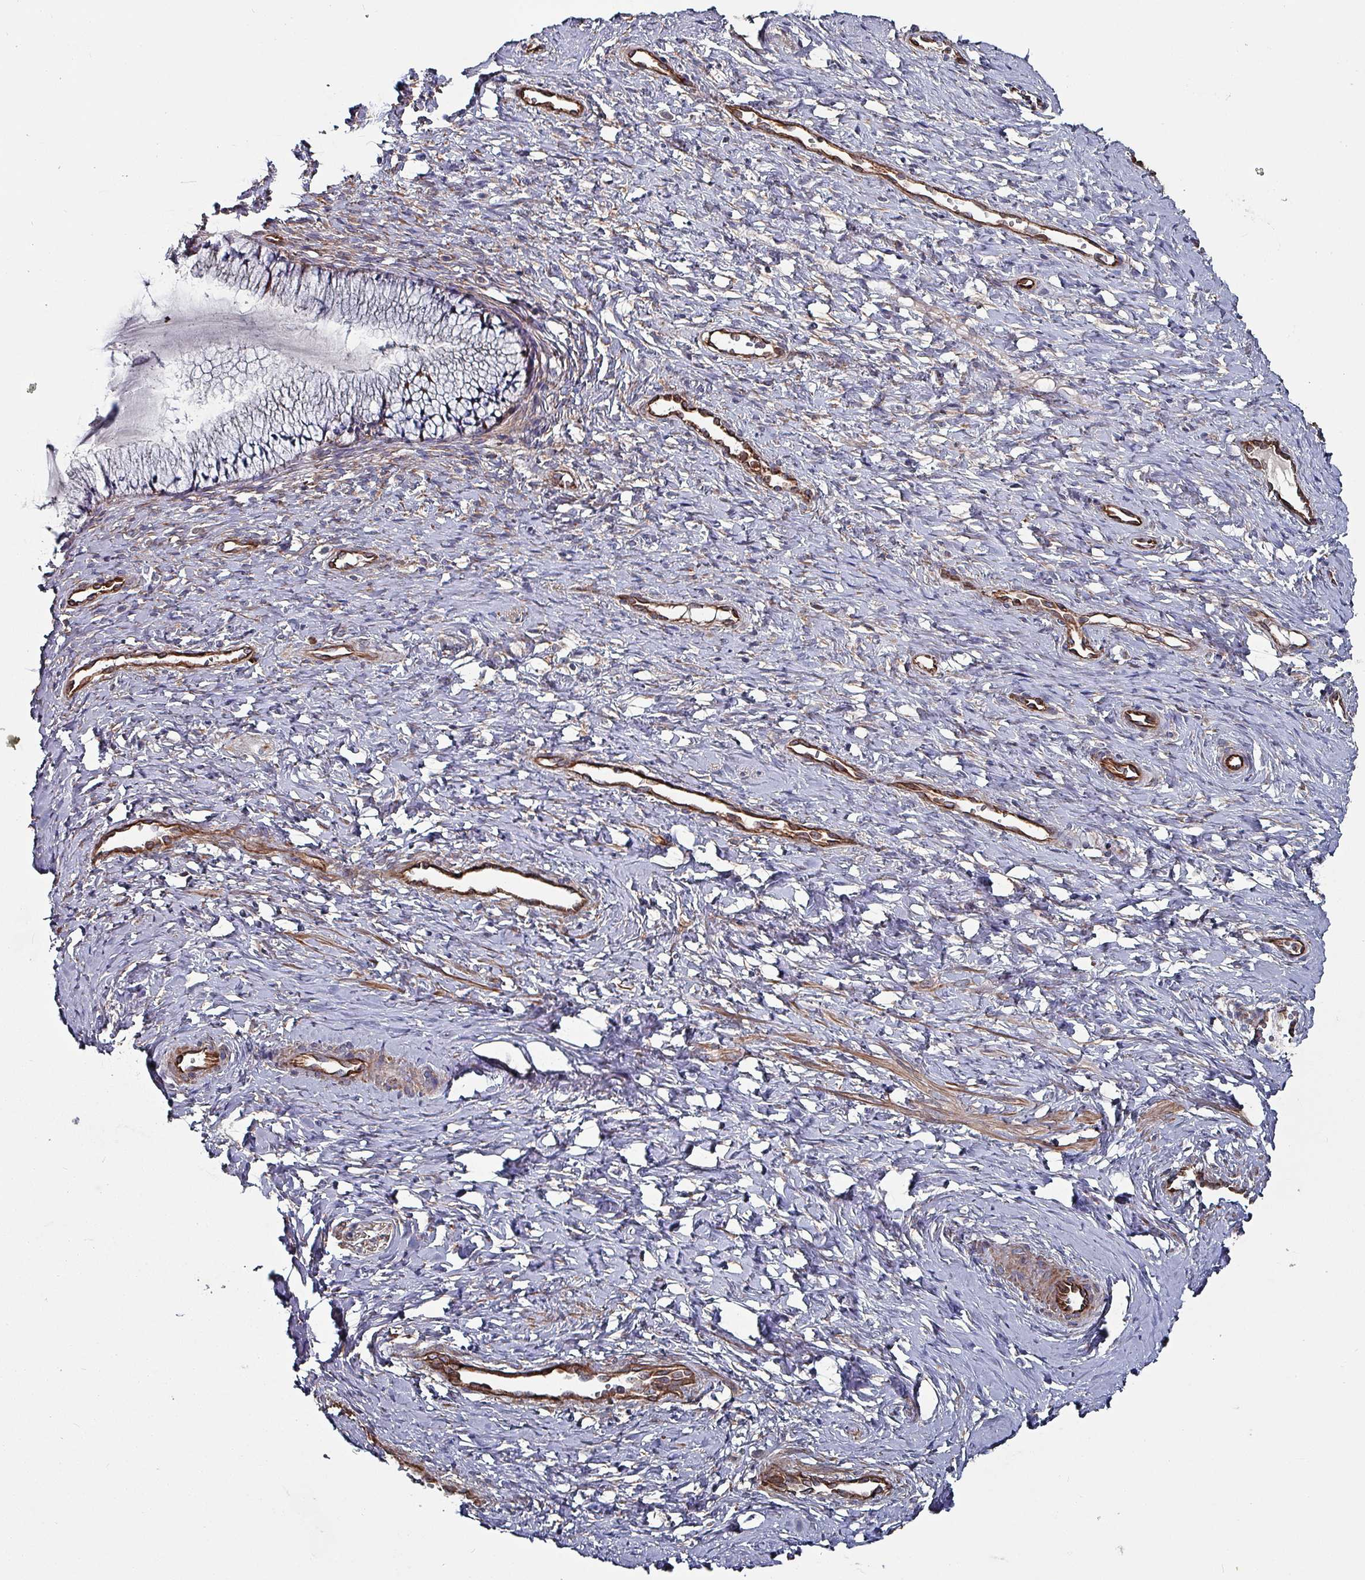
{"staining": {"intensity": "weak", "quantity": "25%-75%", "location": "cytoplasmic/membranous"}, "tissue": "cervix", "cell_type": "Glandular cells", "image_type": "normal", "snomed": [{"axis": "morphology", "description": "Normal tissue, NOS"}, {"axis": "topography", "description": "Cervix"}], "caption": "Immunohistochemistry photomicrograph of benign cervix: cervix stained using IHC demonstrates low levels of weak protein expression localized specifically in the cytoplasmic/membranous of glandular cells, appearing as a cytoplasmic/membranous brown color.", "gene": "ANO10", "patient": {"sex": "female", "age": 36}}